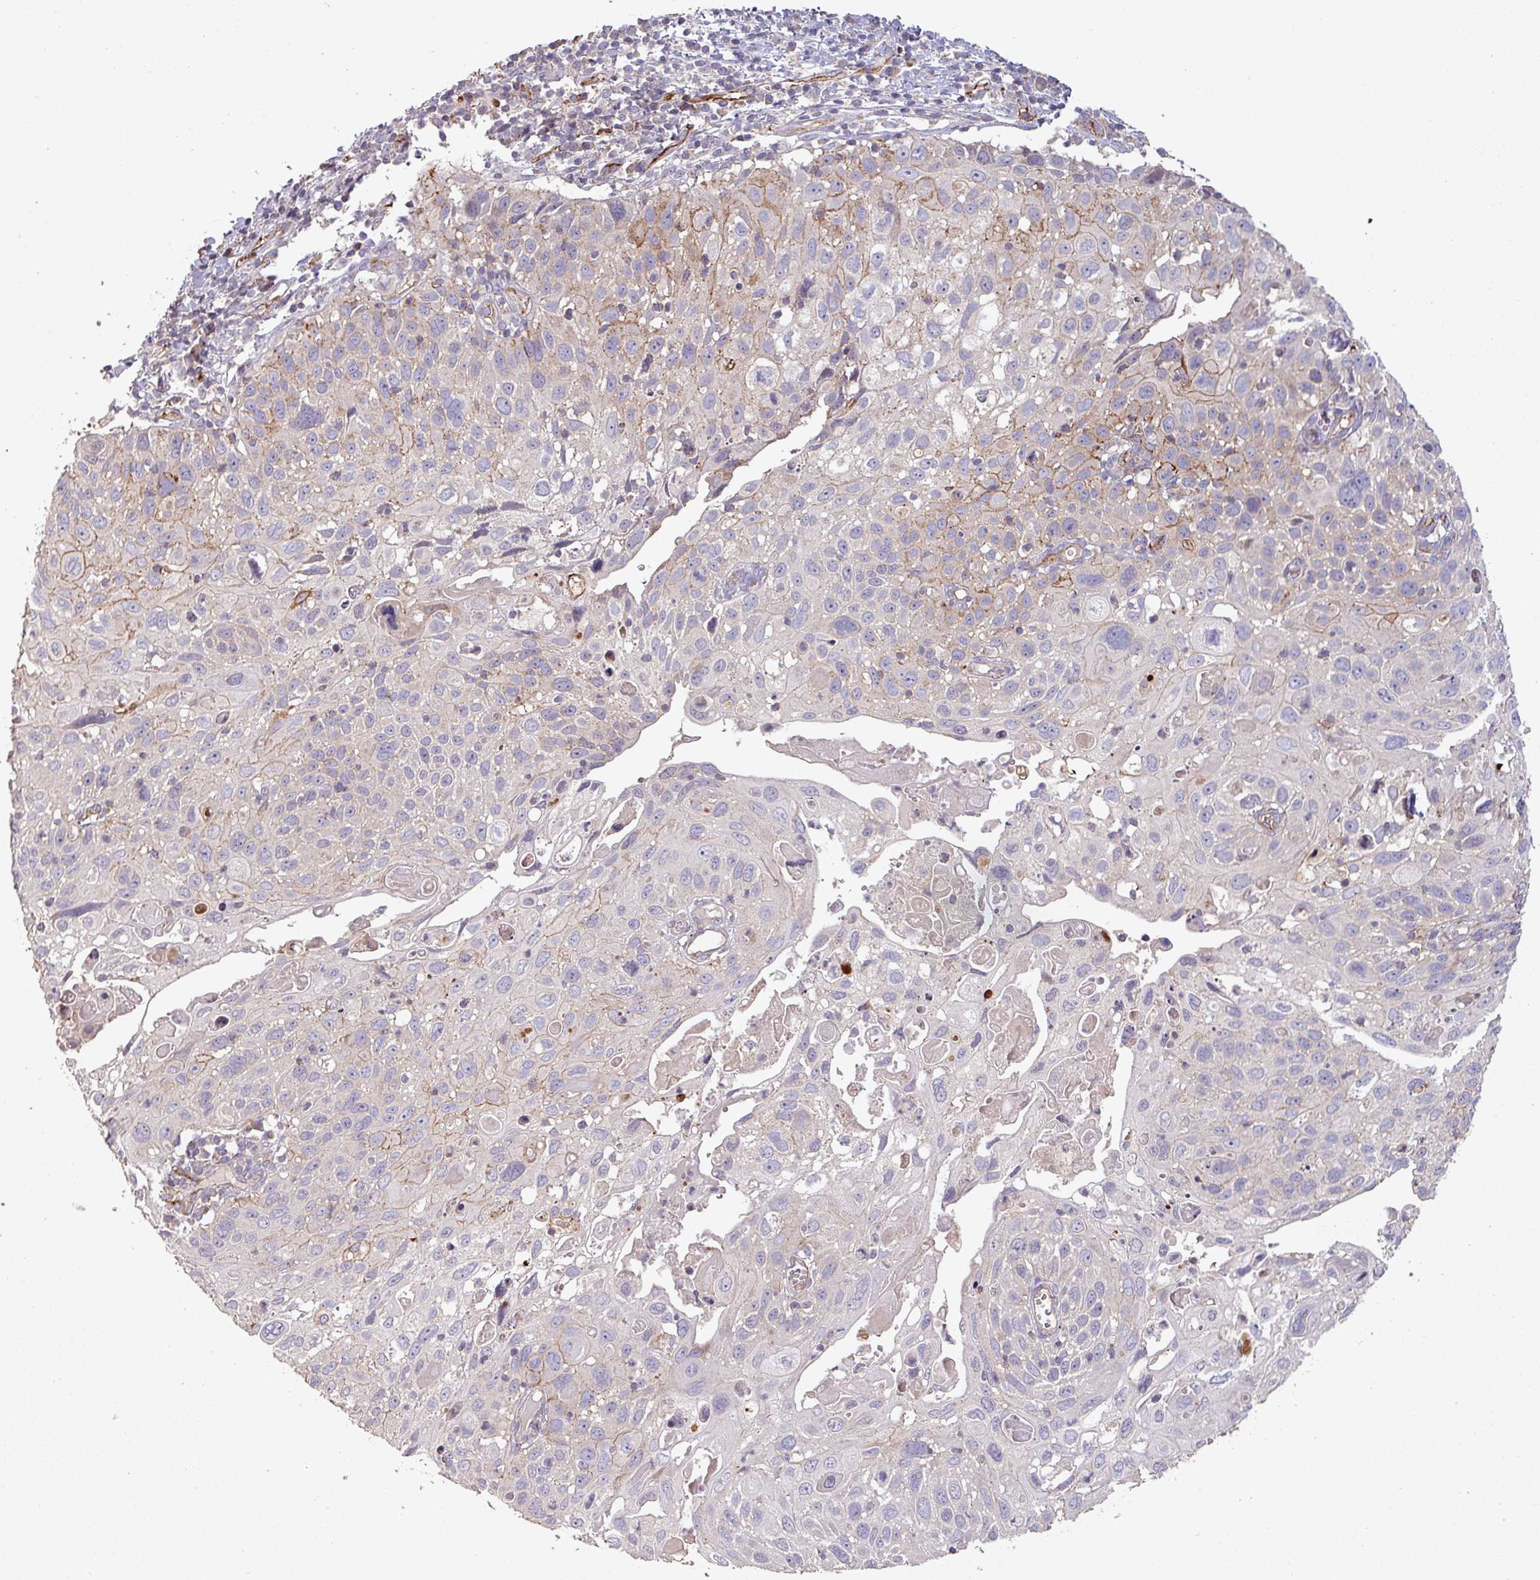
{"staining": {"intensity": "weak", "quantity": "<25%", "location": "cytoplasmic/membranous"}, "tissue": "cervical cancer", "cell_type": "Tumor cells", "image_type": "cancer", "snomed": [{"axis": "morphology", "description": "Squamous cell carcinoma, NOS"}, {"axis": "topography", "description": "Cervix"}], "caption": "Tumor cells are negative for brown protein staining in squamous cell carcinoma (cervical).", "gene": "RPL23A", "patient": {"sex": "female", "age": 70}}